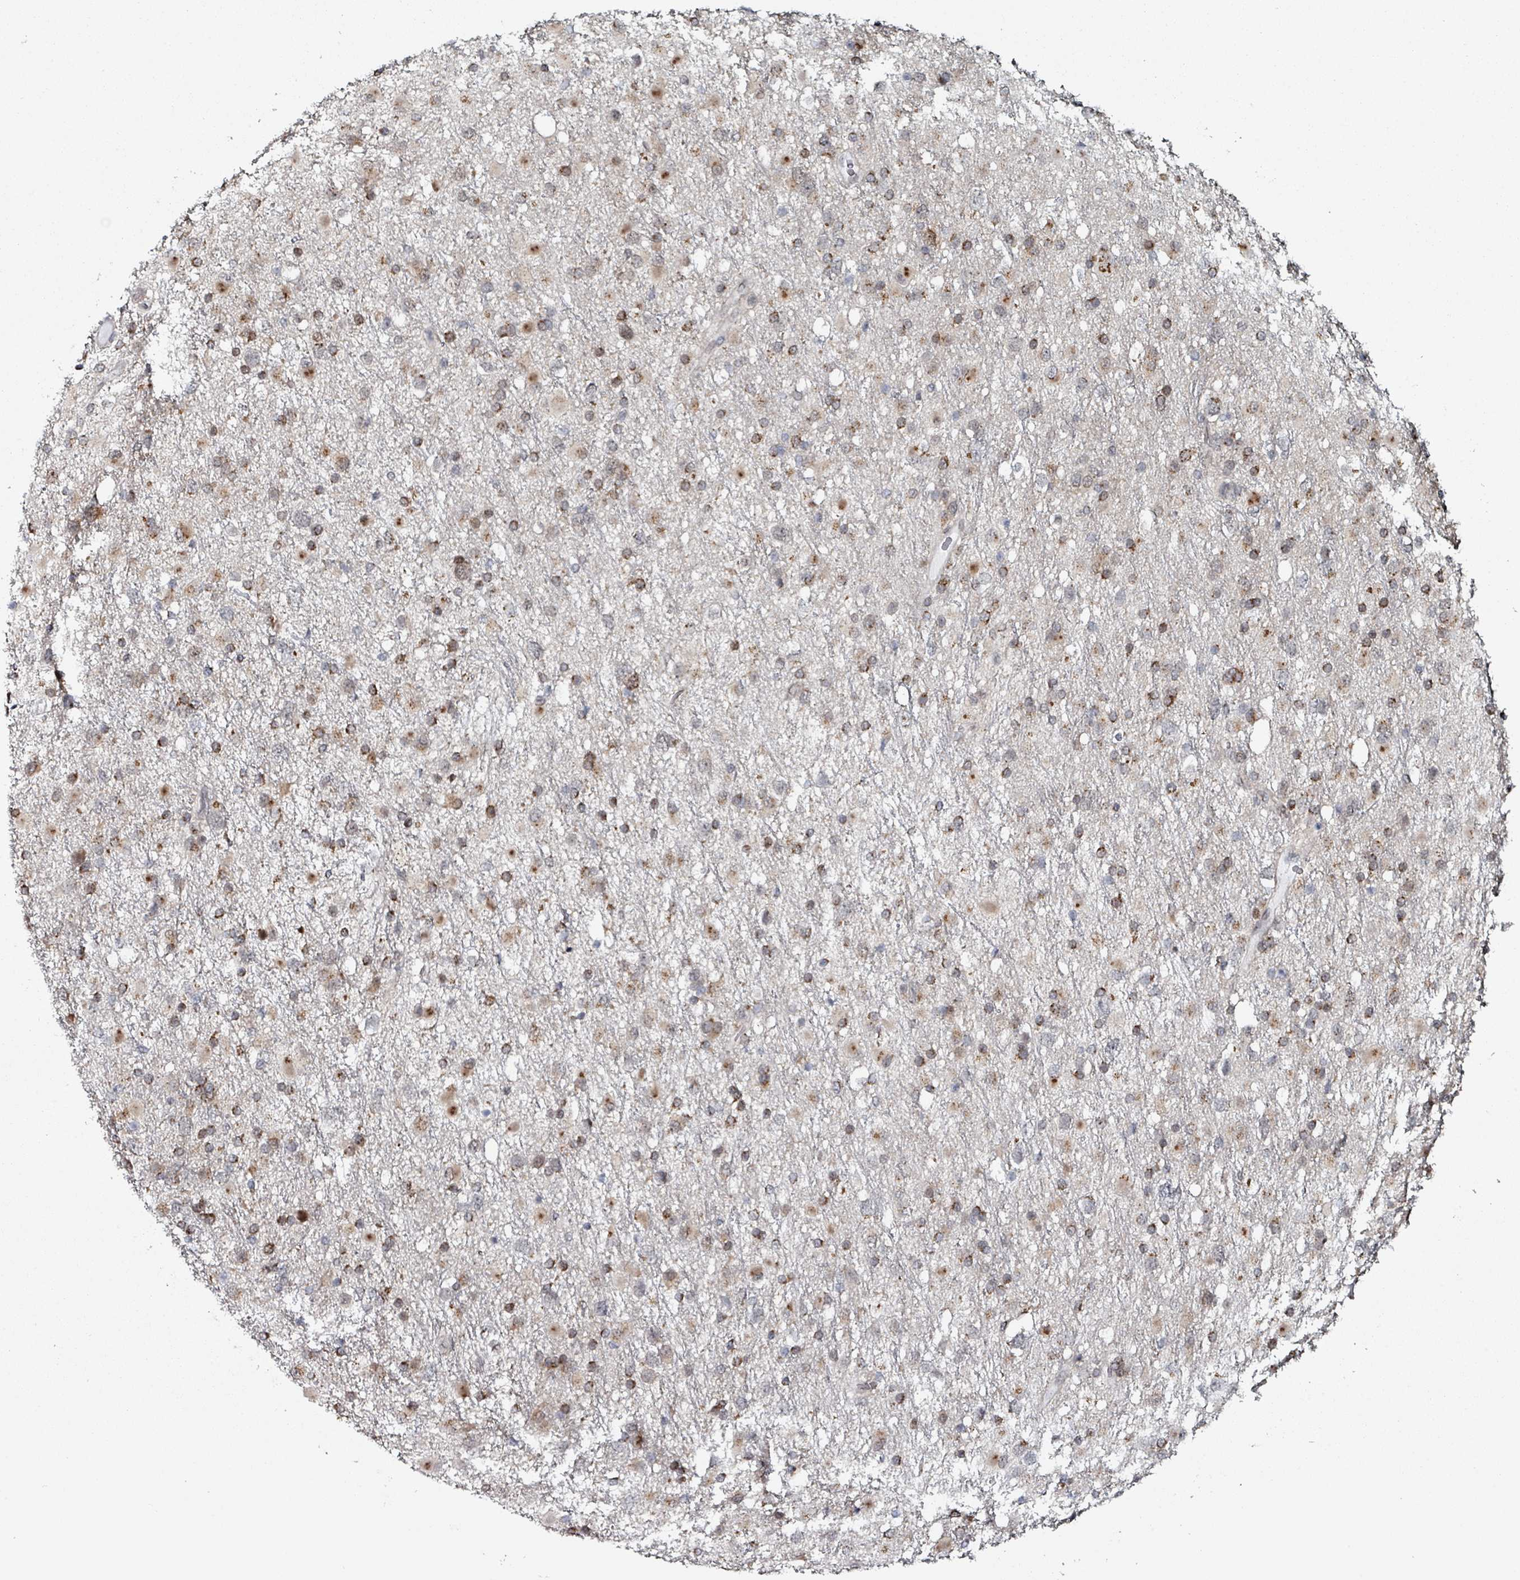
{"staining": {"intensity": "strong", "quantity": "25%-75%", "location": "cytoplasmic/membranous"}, "tissue": "glioma", "cell_type": "Tumor cells", "image_type": "cancer", "snomed": [{"axis": "morphology", "description": "Glioma, malignant, Low grade"}, {"axis": "topography", "description": "Brain"}], "caption": "High-magnification brightfield microscopy of malignant glioma (low-grade) stained with DAB (brown) and counterstained with hematoxylin (blue). tumor cells exhibit strong cytoplasmic/membranous expression is appreciated in approximately25%-75% of cells. The protein is shown in brown color, while the nuclei are stained blue.", "gene": "B3GAT3", "patient": {"sex": "female", "age": 32}}